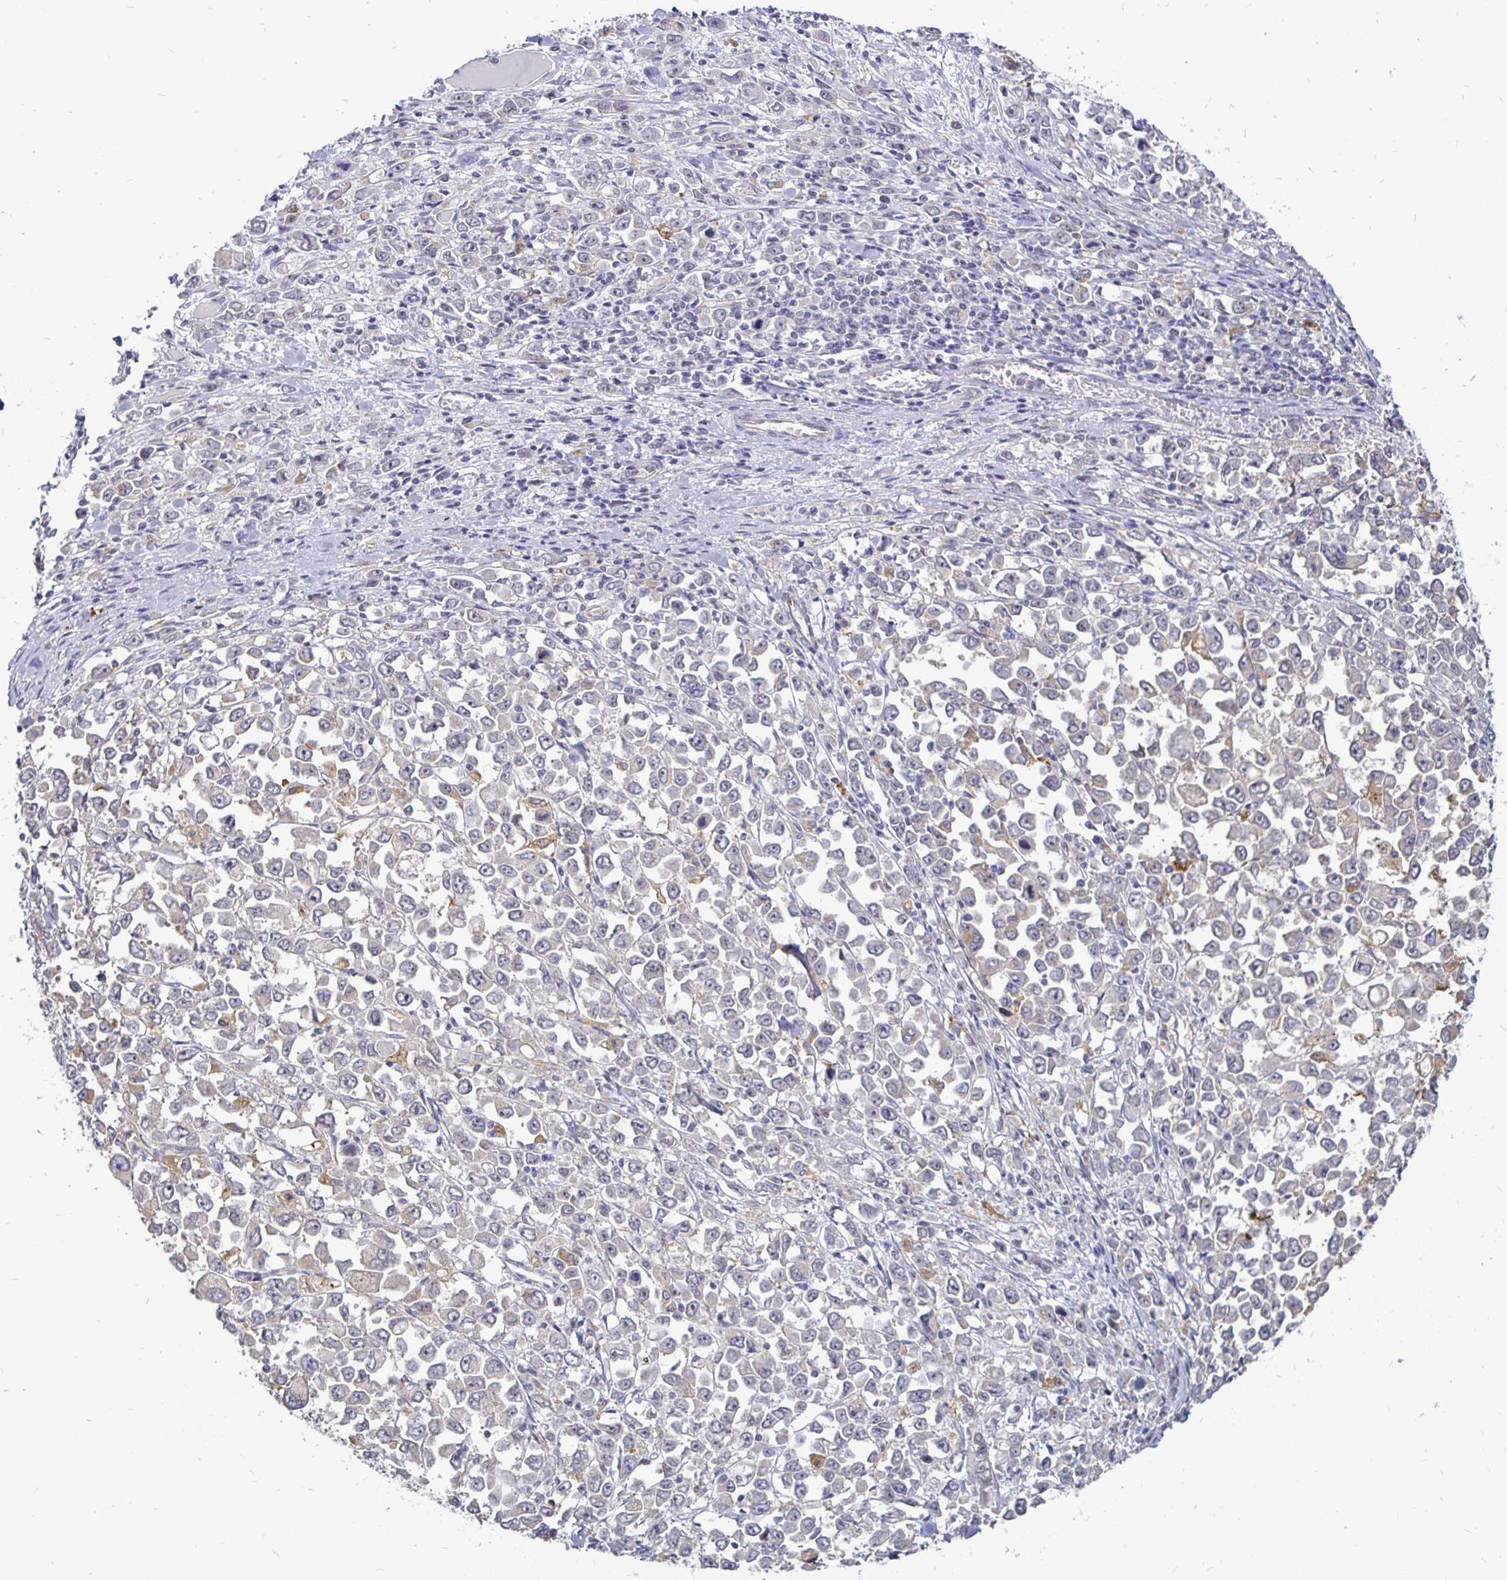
{"staining": {"intensity": "negative", "quantity": "none", "location": "none"}, "tissue": "stomach cancer", "cell_type": "Tumor cells", "image_type": "cancer", "snomed": [{"axis": "morphology", "description": "Adenocarcinoma, NOS"}, {"axis": "topography", "description": "Stomach, upper"}], "caption": "Histopathology image shows no significant protein positivity in tumor cells of adenocarcinoma (stomach).", "gene": "CCDC85A", "patient": {"sex": "male", "age": 70}}